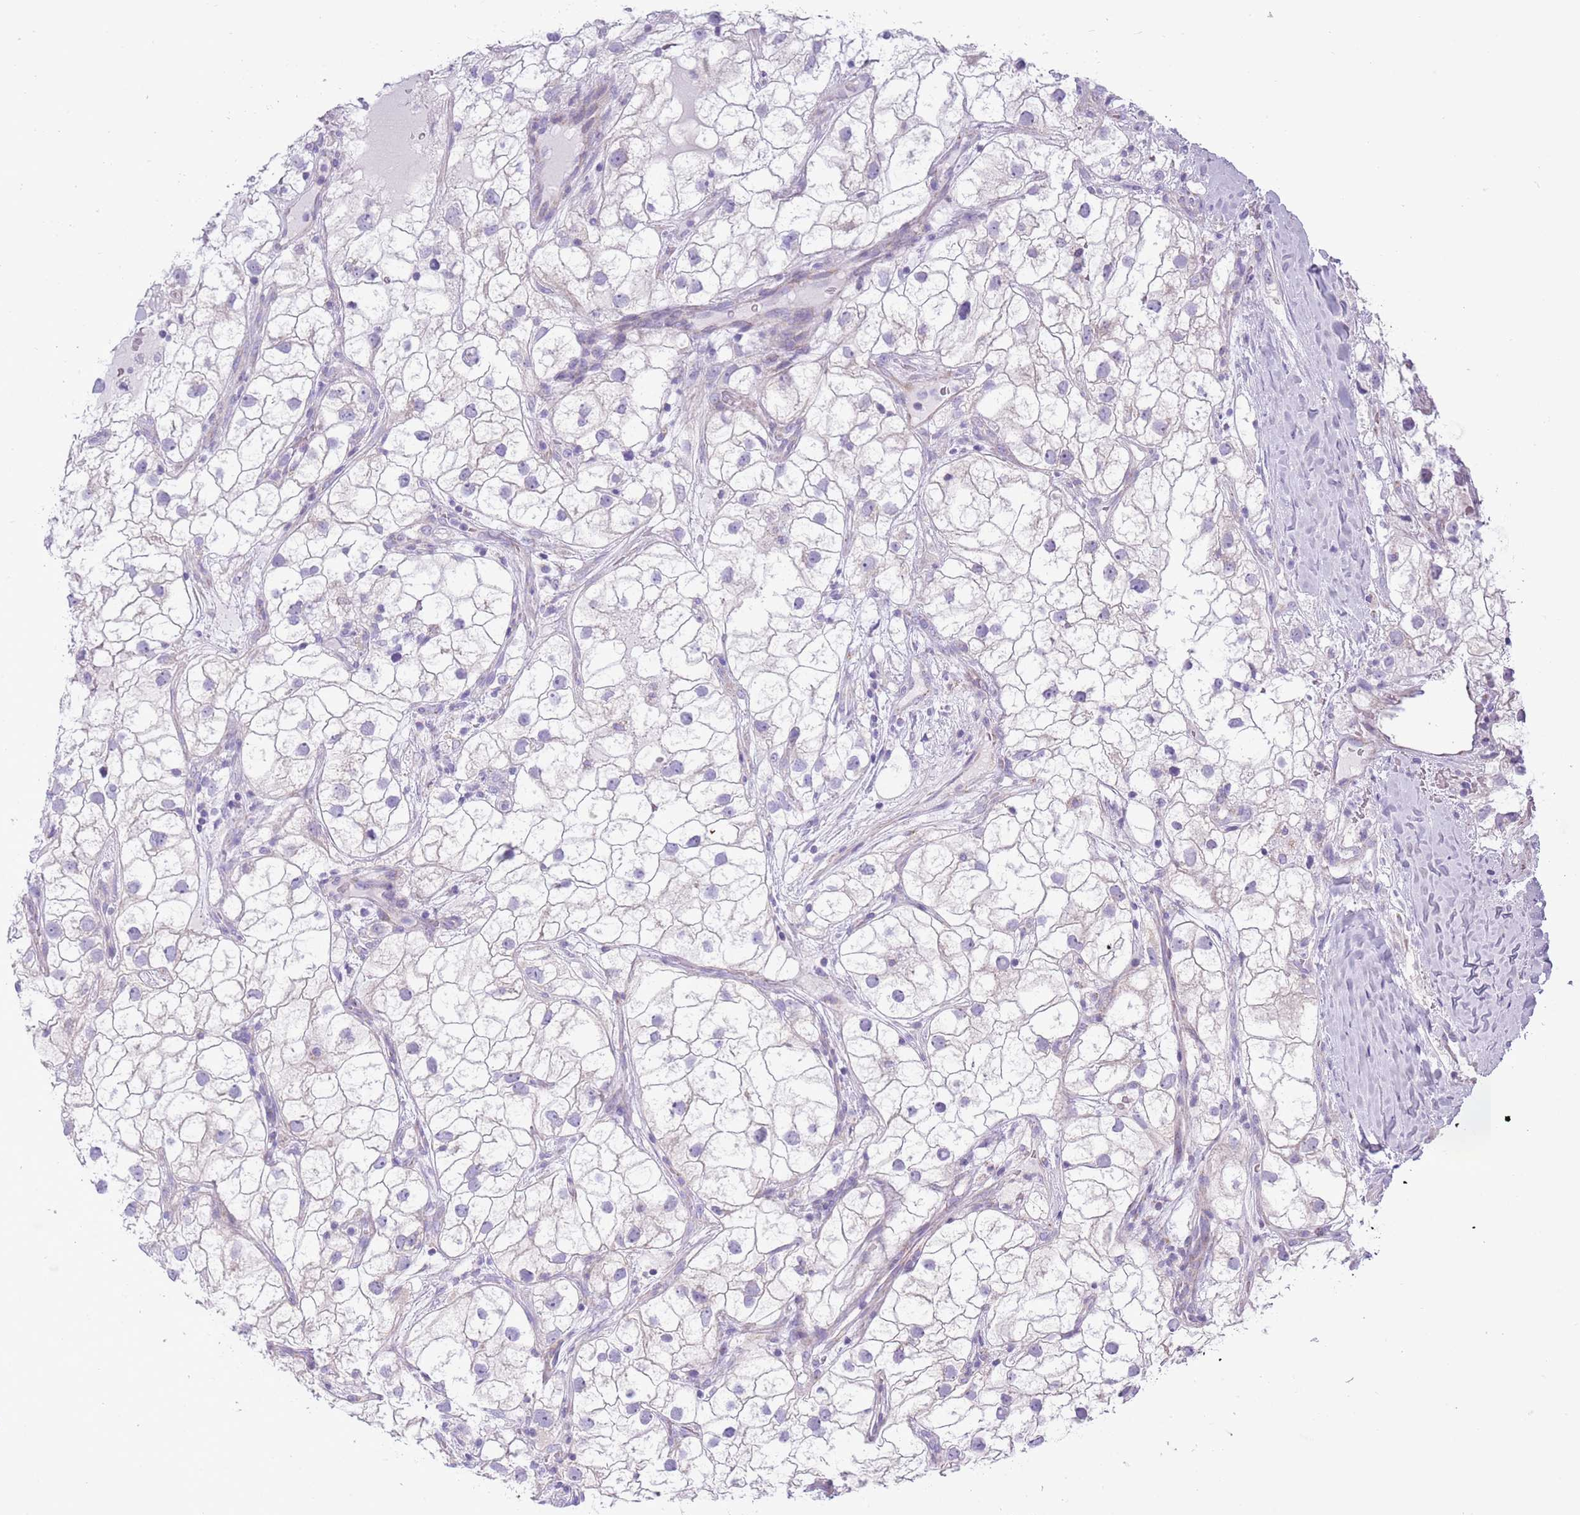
{"staining": {"intensity": "negative", "quantity": "none", "location": "none"}, "tissue": "renal cancer", "cell_type": "Tumor cells", "image_type": "cancer", "snomed": [{"axis": "morphology", "description": "Adenocarcinoma, NOS"}, {"axis": "topography", "description": "Kidney"}], "caption": "Protein analysis of adenocarcinoma (renal) exhibits no significant positivity in tumor cells.", "gene": "MOCOS", "patient": {"sex": "male", "age": 59}}